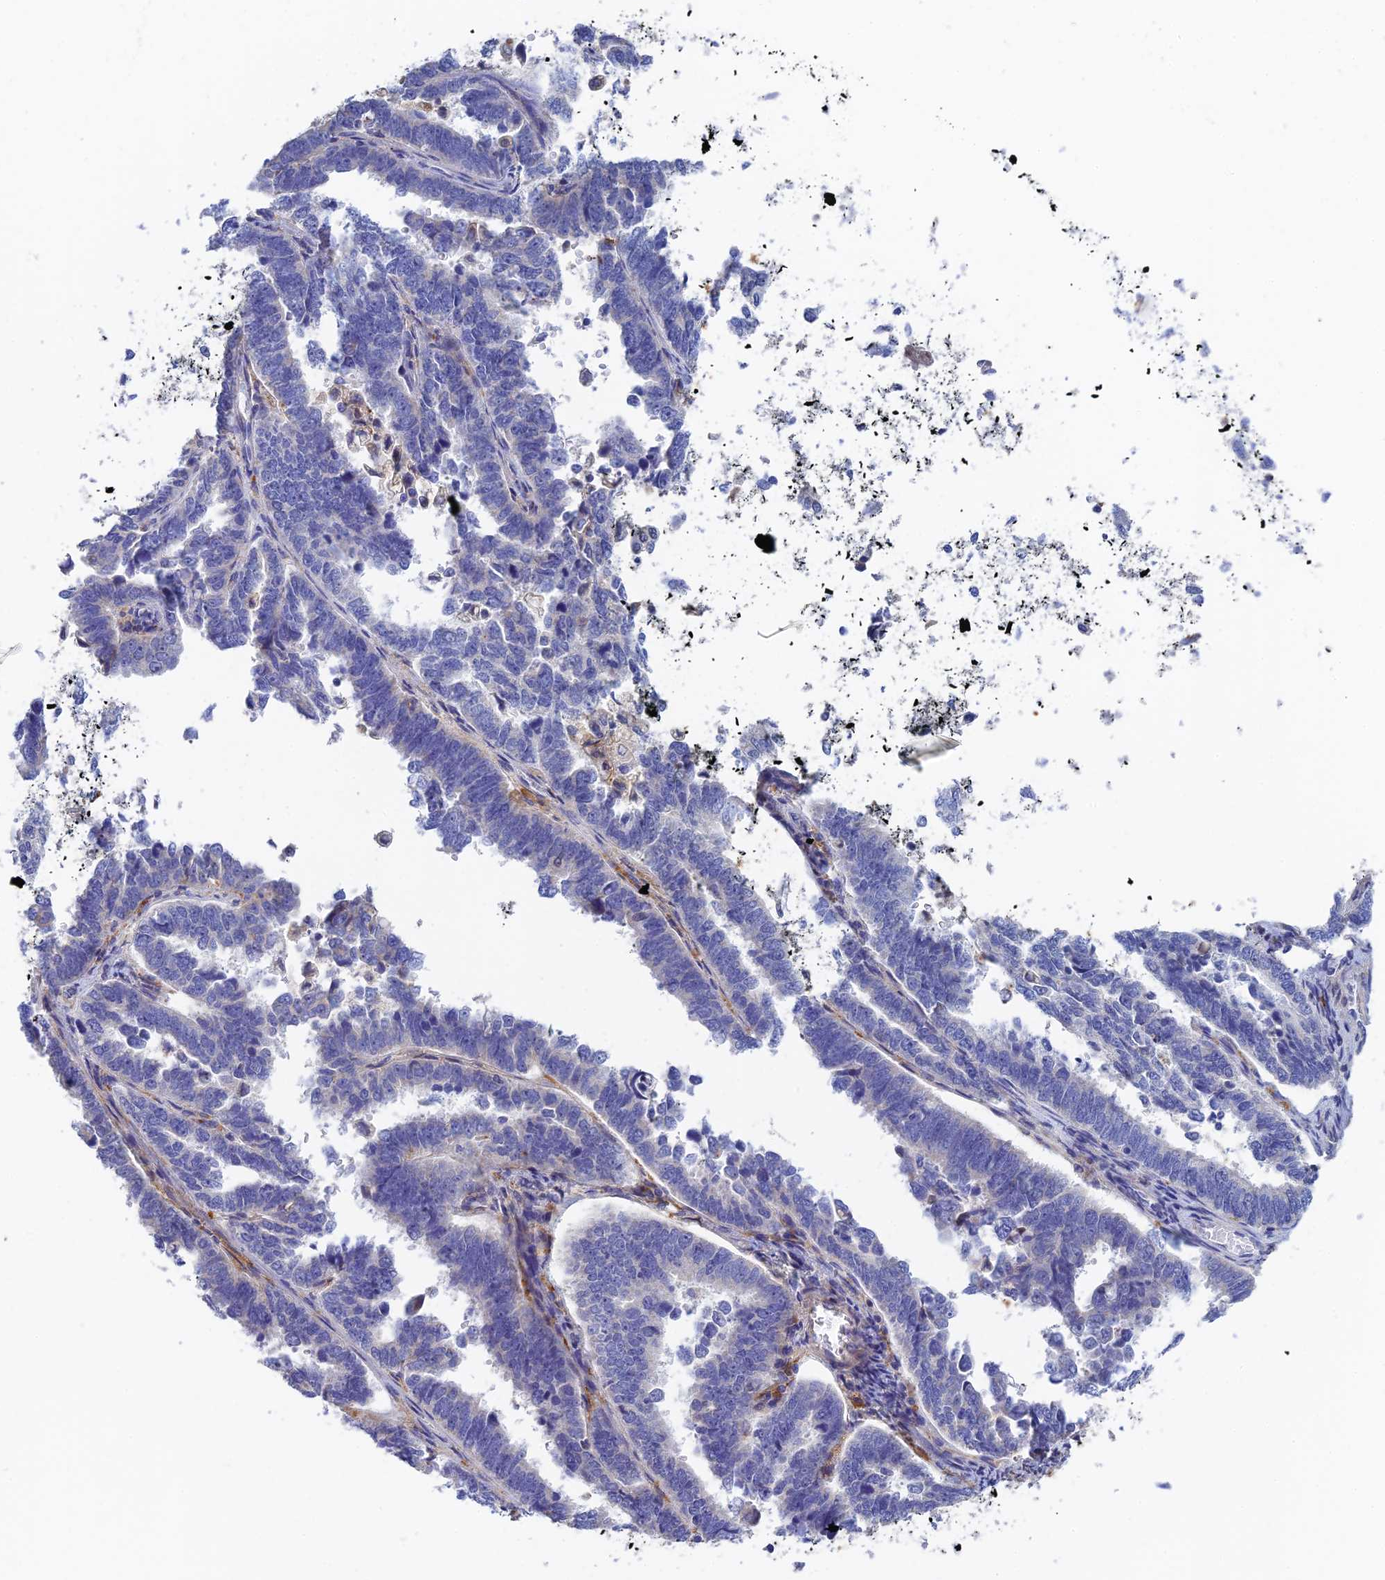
{"staining": {"intensity": "negative", "quantity": "none", "location": "none"}, "tissue": "endometrial cancer", "cell_type": "Tumor cells", "image_type": "cancer", "snomed": [{"axis": "morphology", "description": "Adenocarcinoma, NOS"}, {"axis": "topography", "description": "Endometrium"}], "caption": "This histopathology image is of adenocarcinoma (endometrial) stained with immunohistochemistry to label a protein in brown with the nuclei are counter-stained blue. There is no expression in tumor cells. (Immunohistochemistry (ihc), brightfield microscopy, high magnification).", "gene": "RPGRIP1L", "patient": {"sex": "female", "age": 75}}